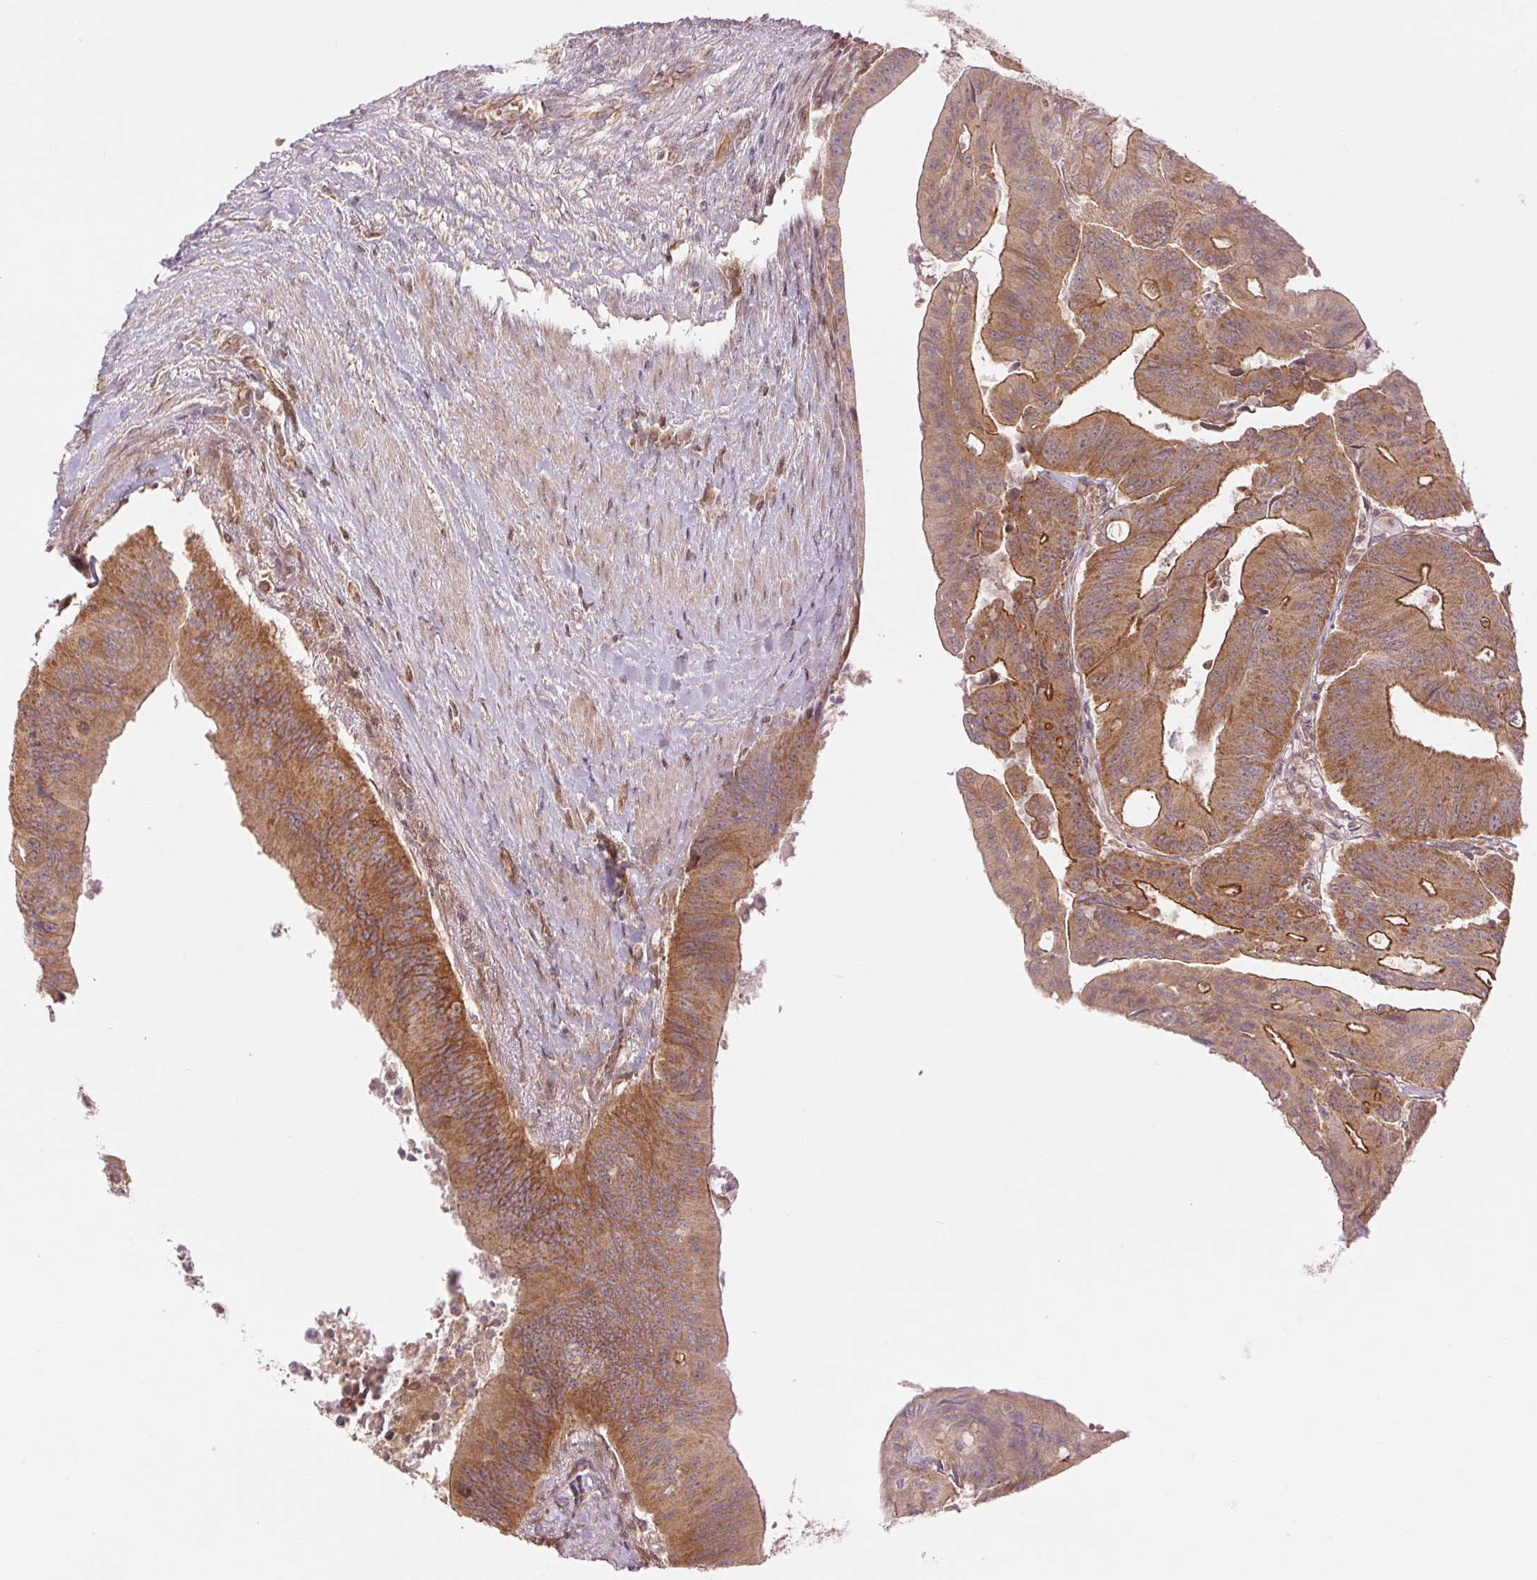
{"staining": {"intensity": "moderate", "quantity": ">75%", "location": "cytoplasmic/membranous"}, "tissue": "colorectal cancer", "cell_type": "Tumor cells", "image_type": "cancer", "snomed": [{"axis": "morphology", "description": "Adenocarcinoma, NOS"}, {"axis": "topography", "description": "Colon"}], "caption": "Immunohistochemistry (DAB (3,3'-diaminobenzidine)) staining of colorectal cancer (adenocarcinoma) exhibits moderate cytoplasmic/membranous protein expression in about >75% of tumor cells. (IHC, brightfield microscopy, high magnification).", "gene": "STARD7", "patient": {"sex": "male", "age": 65}}